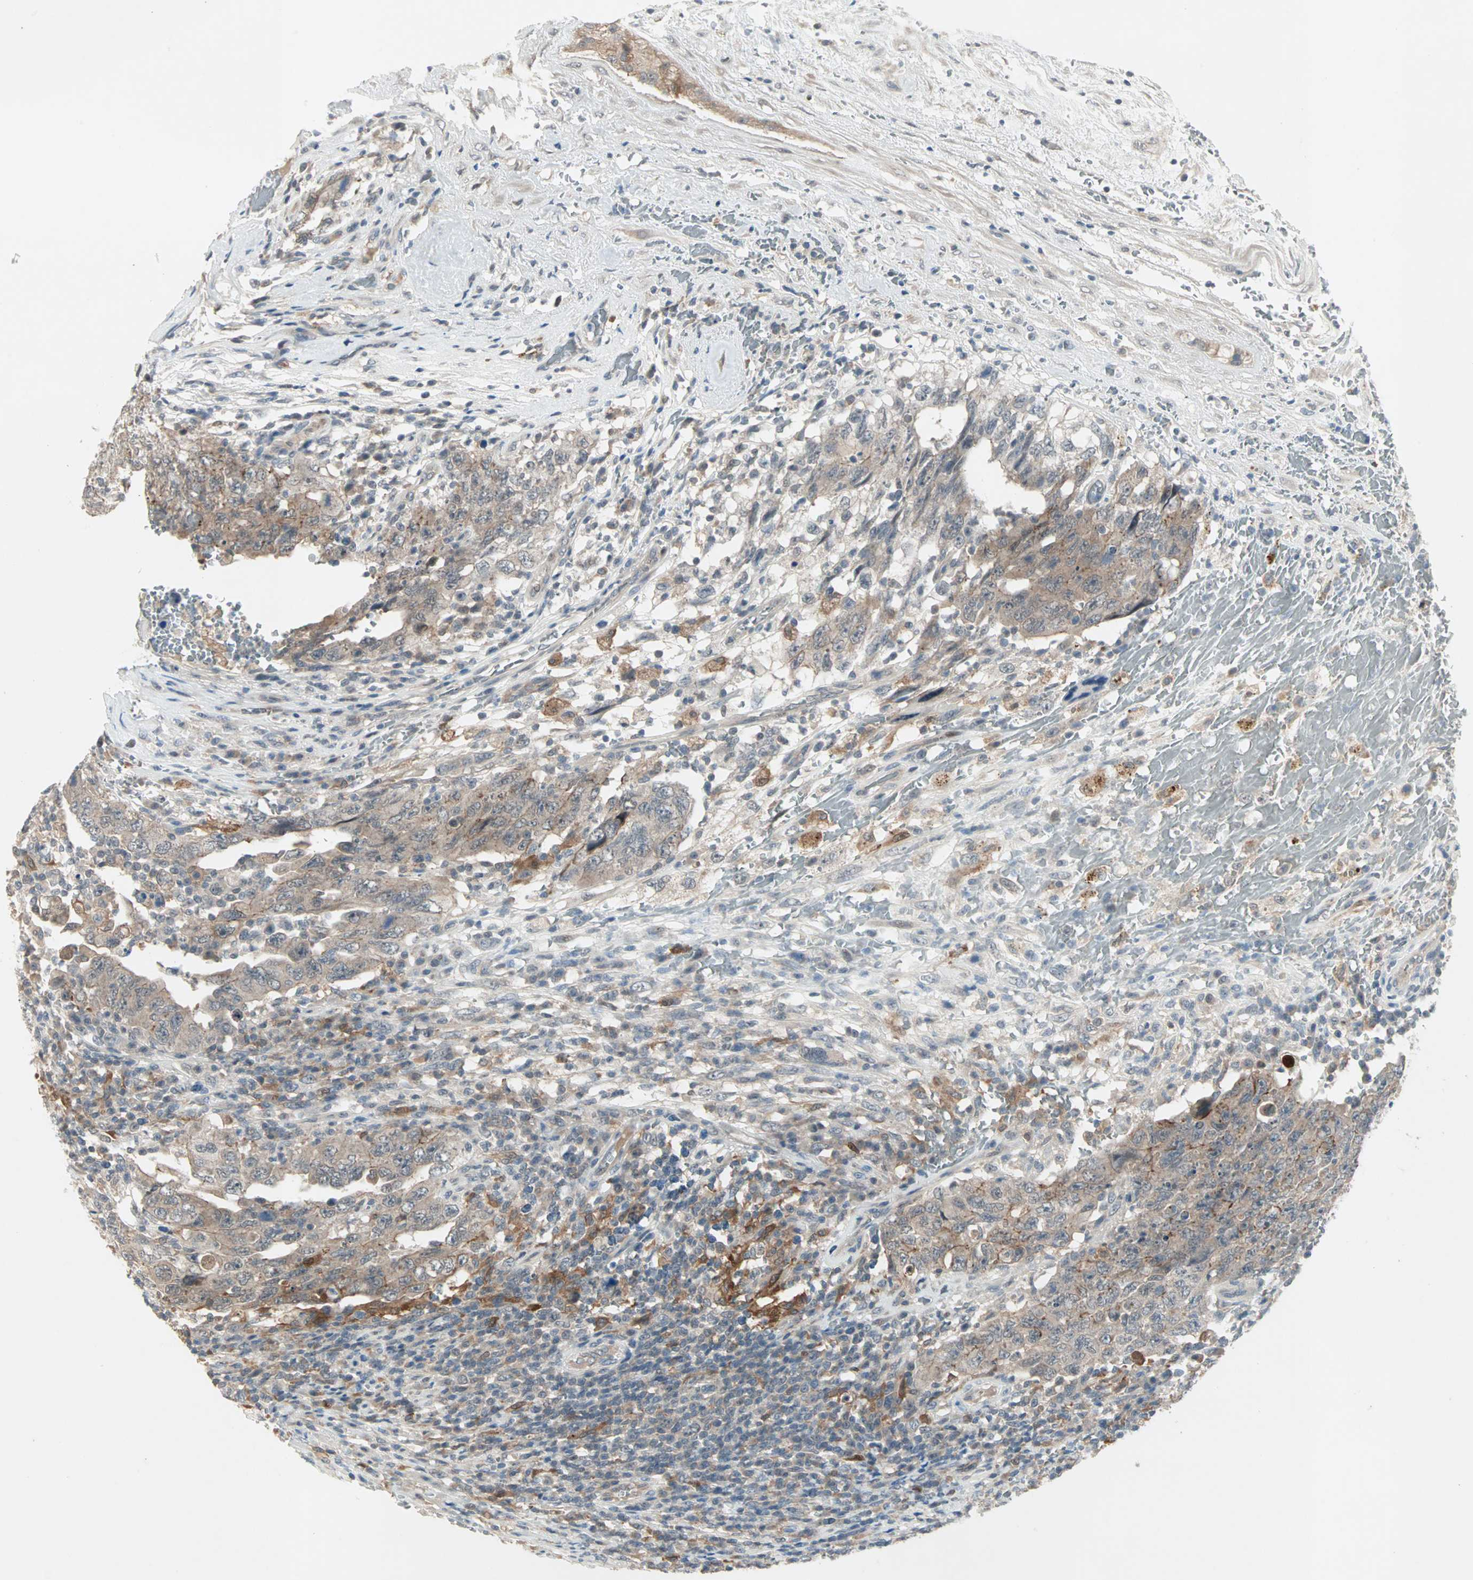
{"staining": {"intensity": "moderate", "quantity": "25%-75%", "location": "cytoplasmic/membranous"}, "tissue": "testis cancer", "cell_type": "Tumor cells", "image_type": "cancer", "snomed": [{"axis": "morphology", "description": "Carcinoma, Embryonal, NOS"}, {"axis": "topography", "description": "Testis"}], "caption": "This photomicrograph exhibits immunohistochemistry staining of testis cancer (embryonal carcinoma), with medium moderate cytoplasmic/membranous positivity in about 25%-75% of tumor cells.", "gene": "RTL6", "patient": {"sex": "male", "age": 26}}